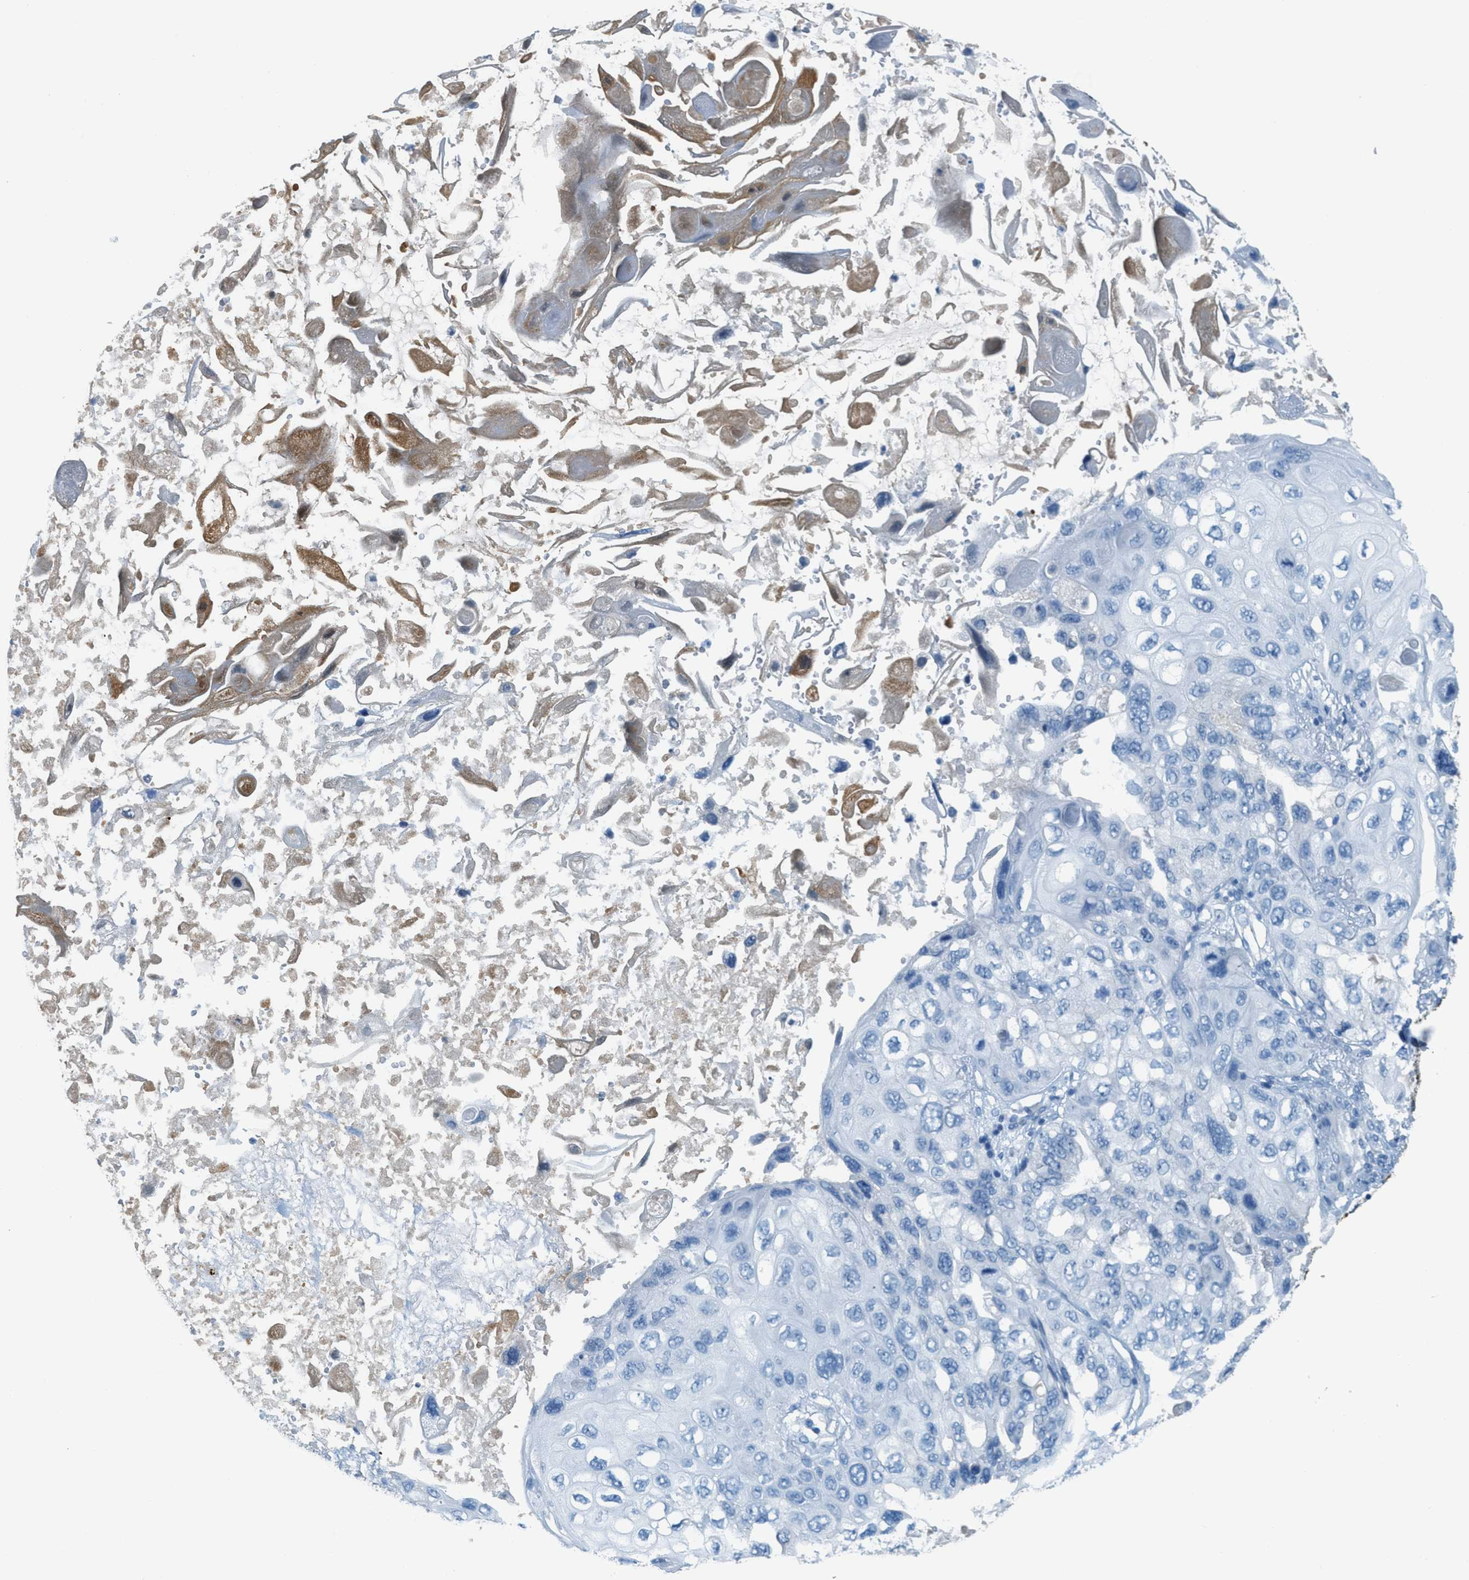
{"staining": {"intensity": "negative", "quantity": "none", "location": "none"}, "tissue": "lung cancer", "cell_type": "Tumor cells", "image_type": "cancer", "snomed": [{"axis": "morphology", "description": "Squamous cell carcinoma, NOS"}, {"axis": "topography", "description": "Lung"}], "caption": "Tumor cells are negative for protein expression in human lung cancer. The staining was performed using DAB (3,3'-diaminobenzidine) to visualize the protein expression in brown, while the nuclei were stained in blue with hematoxylin (Magnification: 20x).", "gene": "PPBP", "patient": {"sex": "female", "age": 73}}